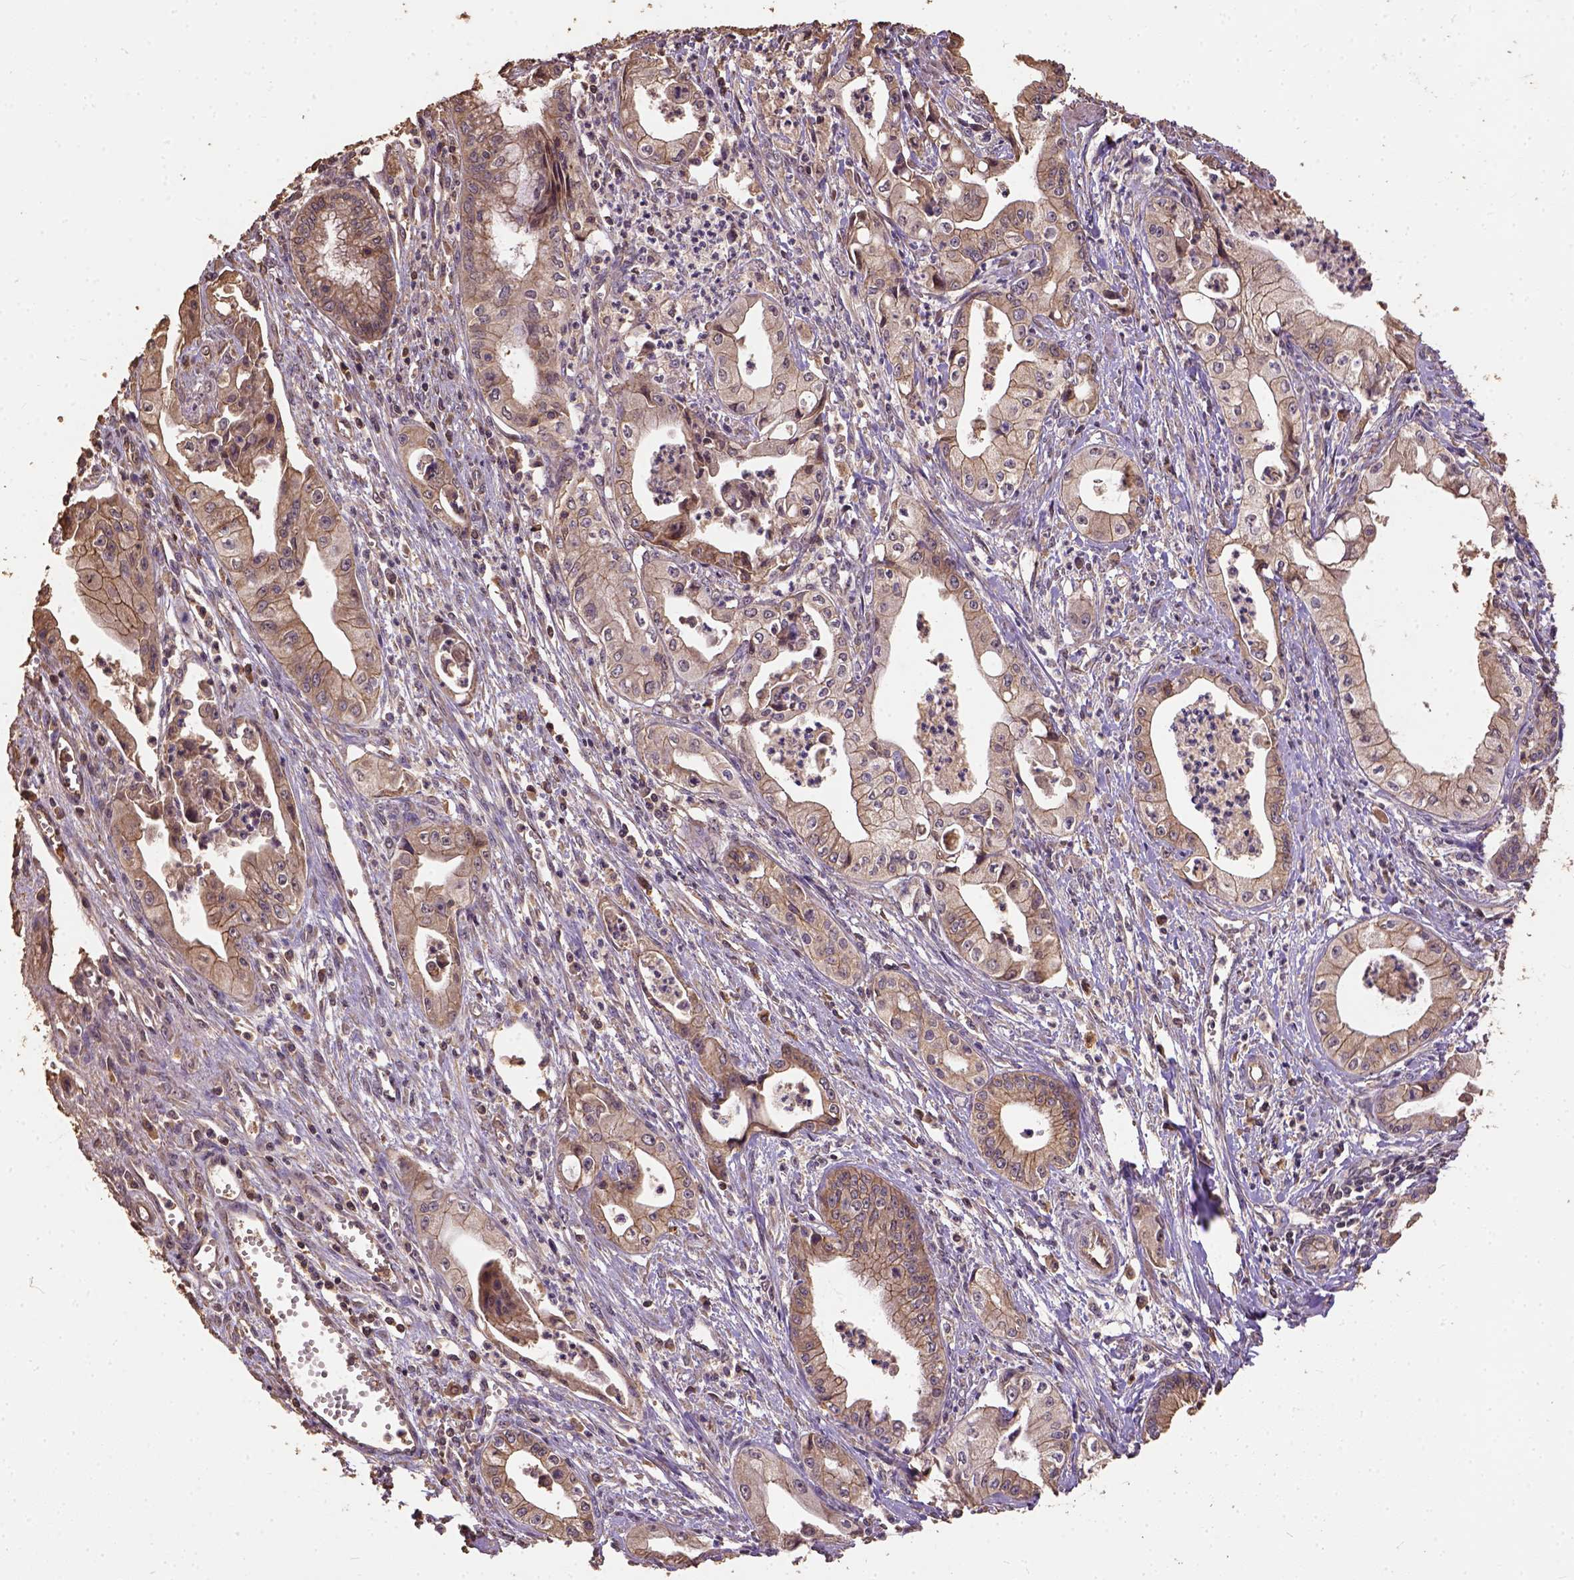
{"staining": {"intensity": "moderate", "quantity": "25%-75%", "location": "cytoplasmic/membranous"}, "tissue": "pancreatic cancer", "cell_type": "Tumor cells", "image_type": "cancer", "snomed": [{"axis": "morphology", "description": "Adenocarcinoma, NOS"}, {"axis": "topography", "description": "Pancreas"}], "caption": "Protein analysis of pancreatic cancer (adenocarcinoma) tissue exhibits moderate cytoplasmic/membranous positivity in approximately 25%-75% of tumor cells.", "gene": "ATP1B3", "patient": {"sex": "female", "age": 65}}